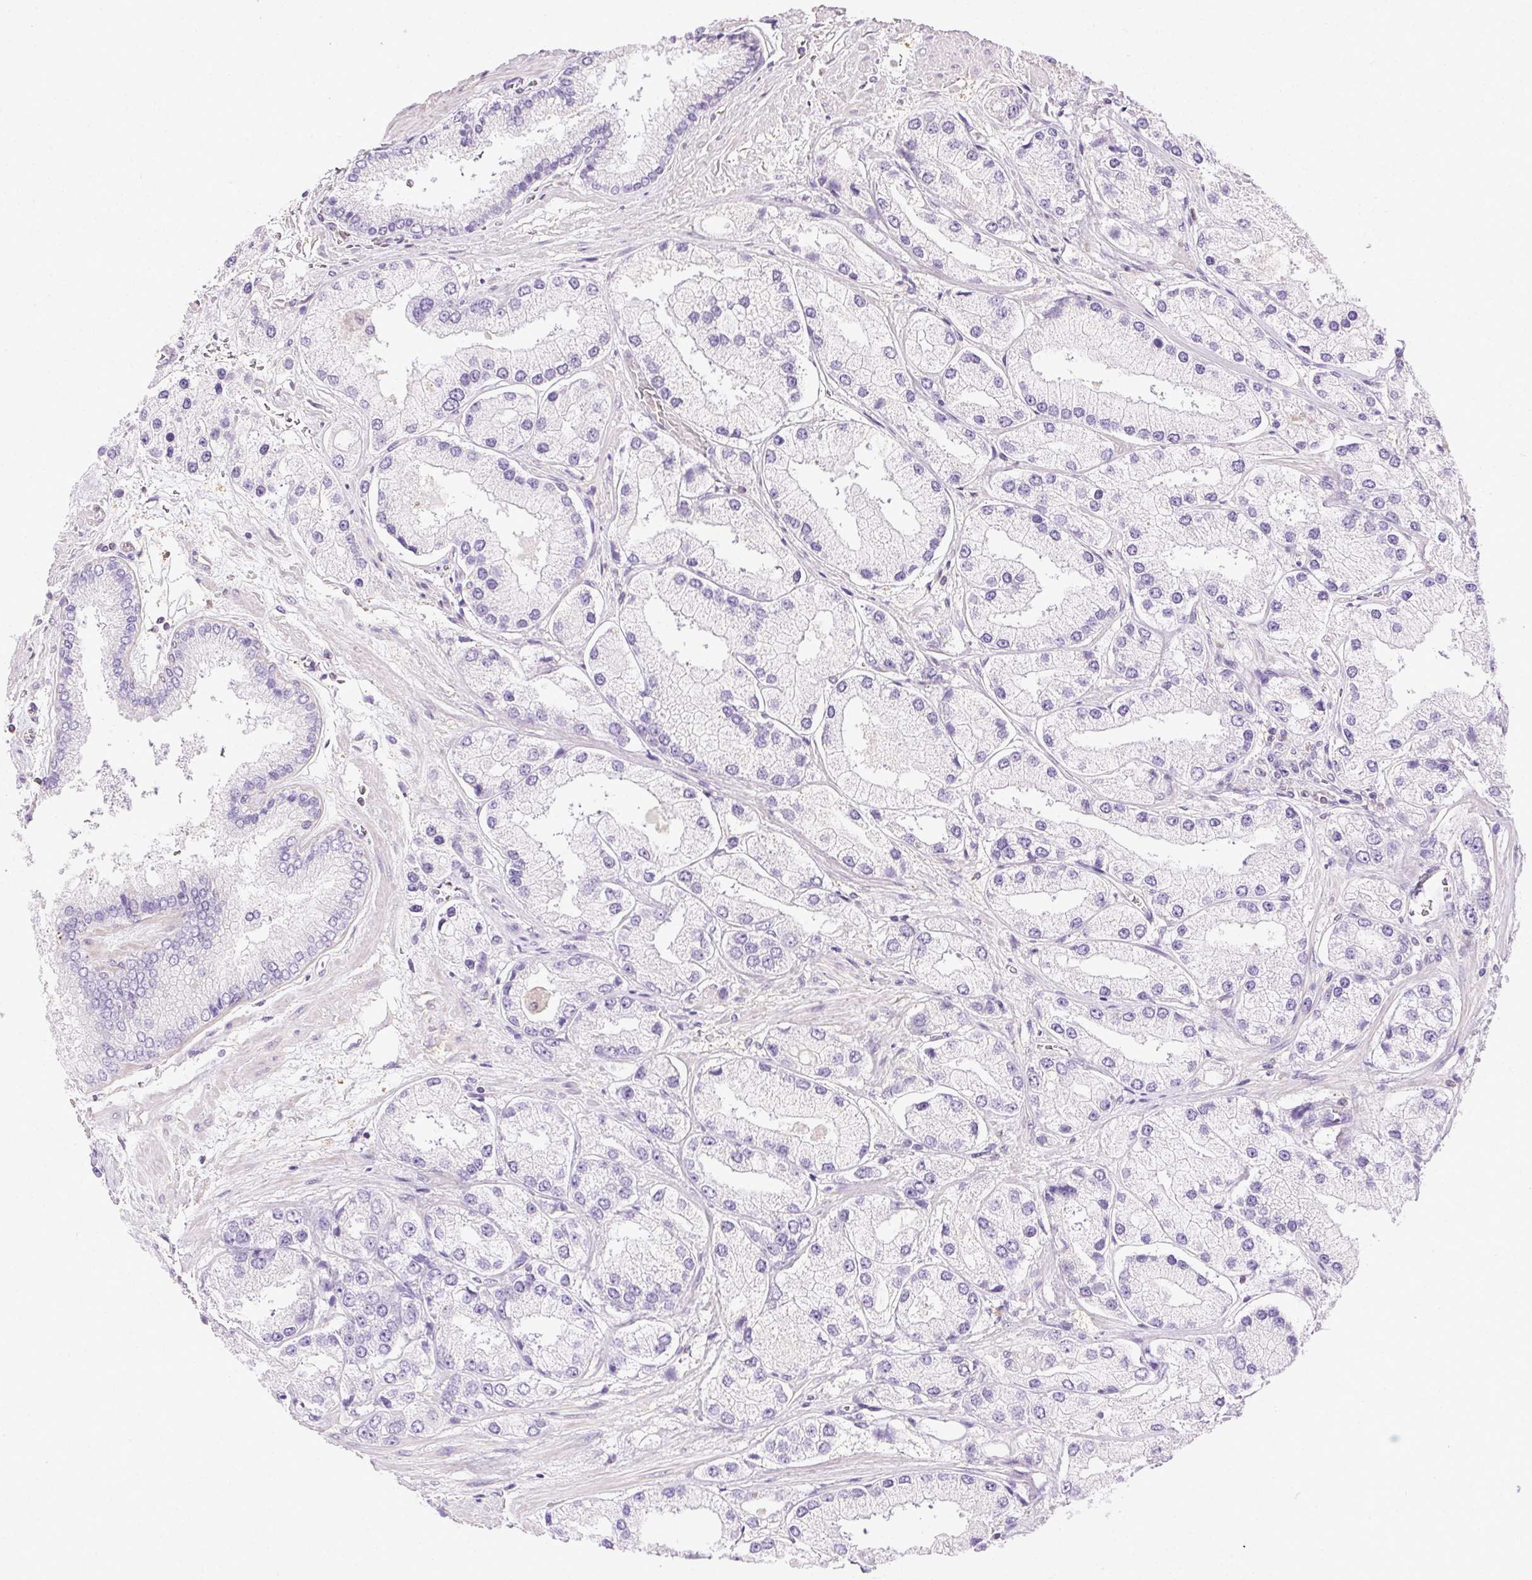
{"staining": {"intensity": "negative", "quantity": "none", "location": "none"}, "tissue": "prostate cancer", "cell_type": "Tumor cells", "image_type": "cancer", "snomed": [{"axis": "morphology", "description": "Adenocarcinoma, High grade"}, {"axis": "topography", "description": "Prostate"}], "caption": "Immunohistochemistry (IHC) image of human prostate cancer (adenocarcinoma (high-grade)) stained for a protein (brown), which shows no staining in tumor cells. Brightfield microscopy of IHC stained with DAB (3,3'-diaminobenzidine) (brown) and hematoxylin (blue), captured at high magnification.", "gene": "SYCE2", "patient": {"sex": "male", "age": 67}}